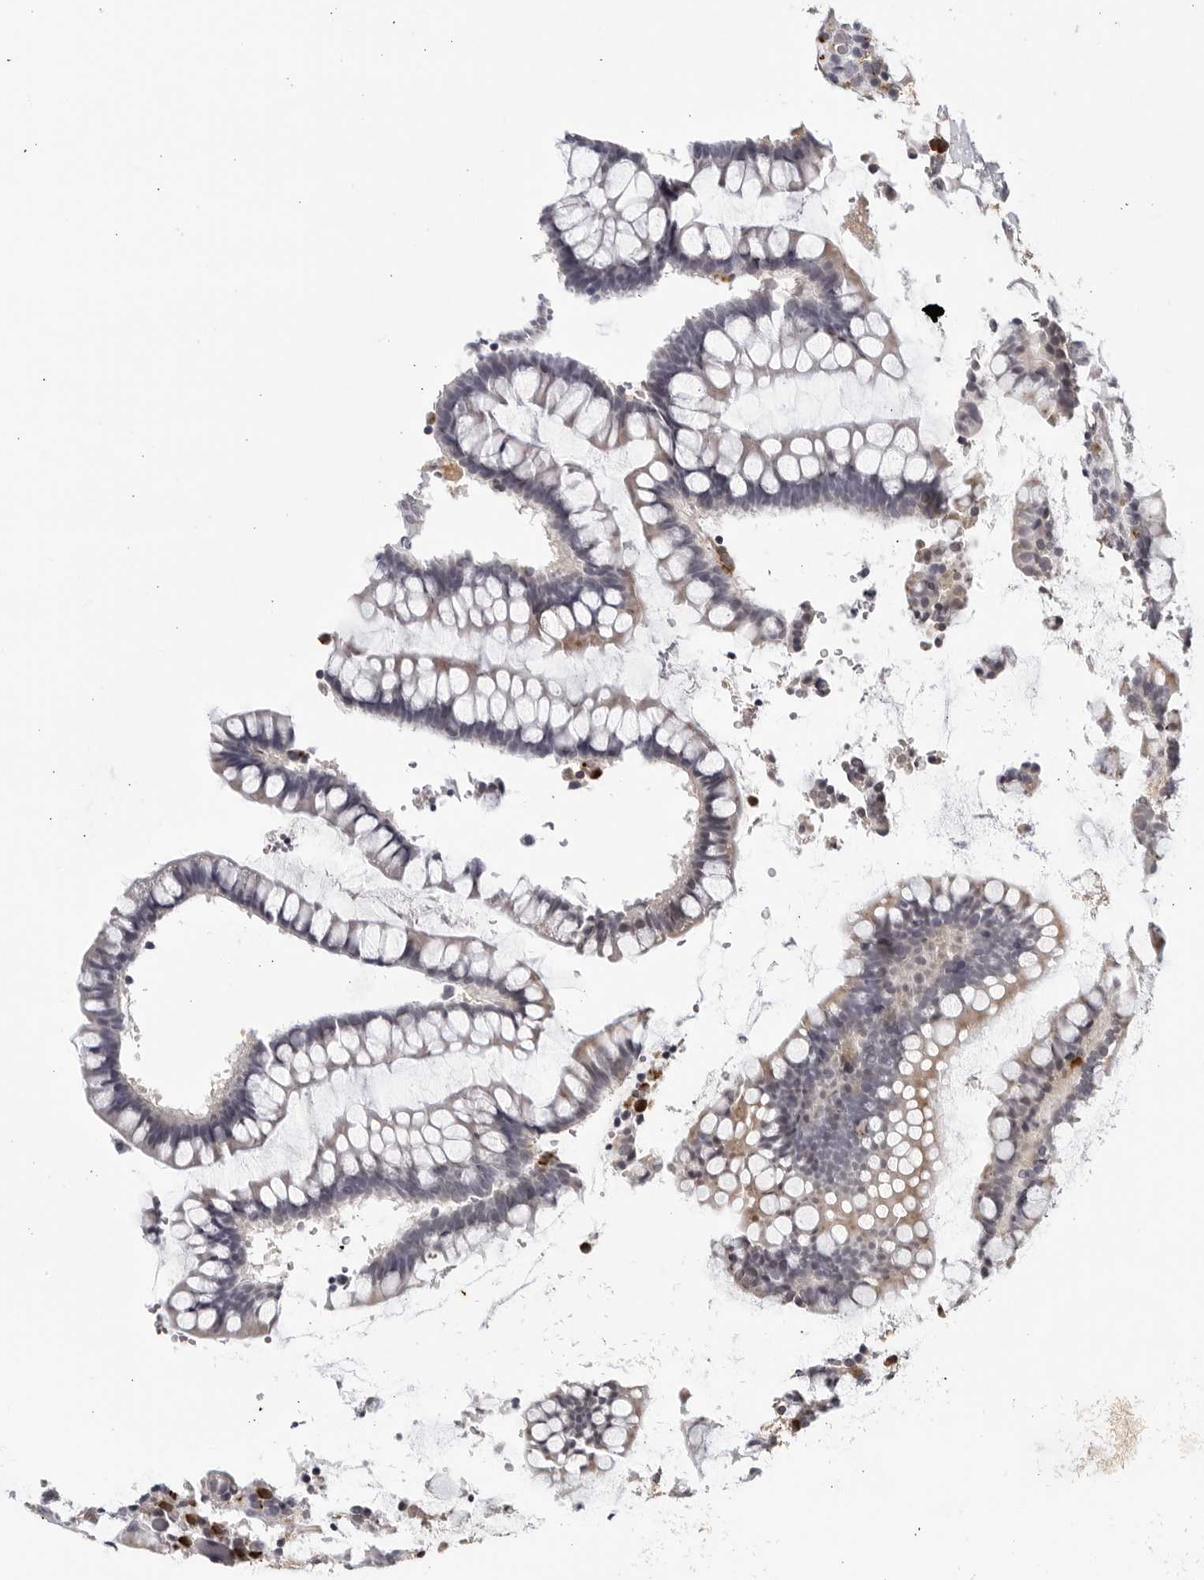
{"staining": {"intensity": "weak", "quantity": "25%-75%", "location": "nuclear"}, "tissue": "colon", "cell_type": "Endothelial cells", "image_type": "normal", "snomed": [{"axis": "morphology", "description": "Normal tissue, NOS"}, {"axis": "topography", "description": "Colon"}], "caption": "The photomicrograph shows a brown stain indicating the presence of a protein in the nuclear of endothelial cells in colon.", "gene": "STRADB", "patient": {"sex": "female", "age": 79}}